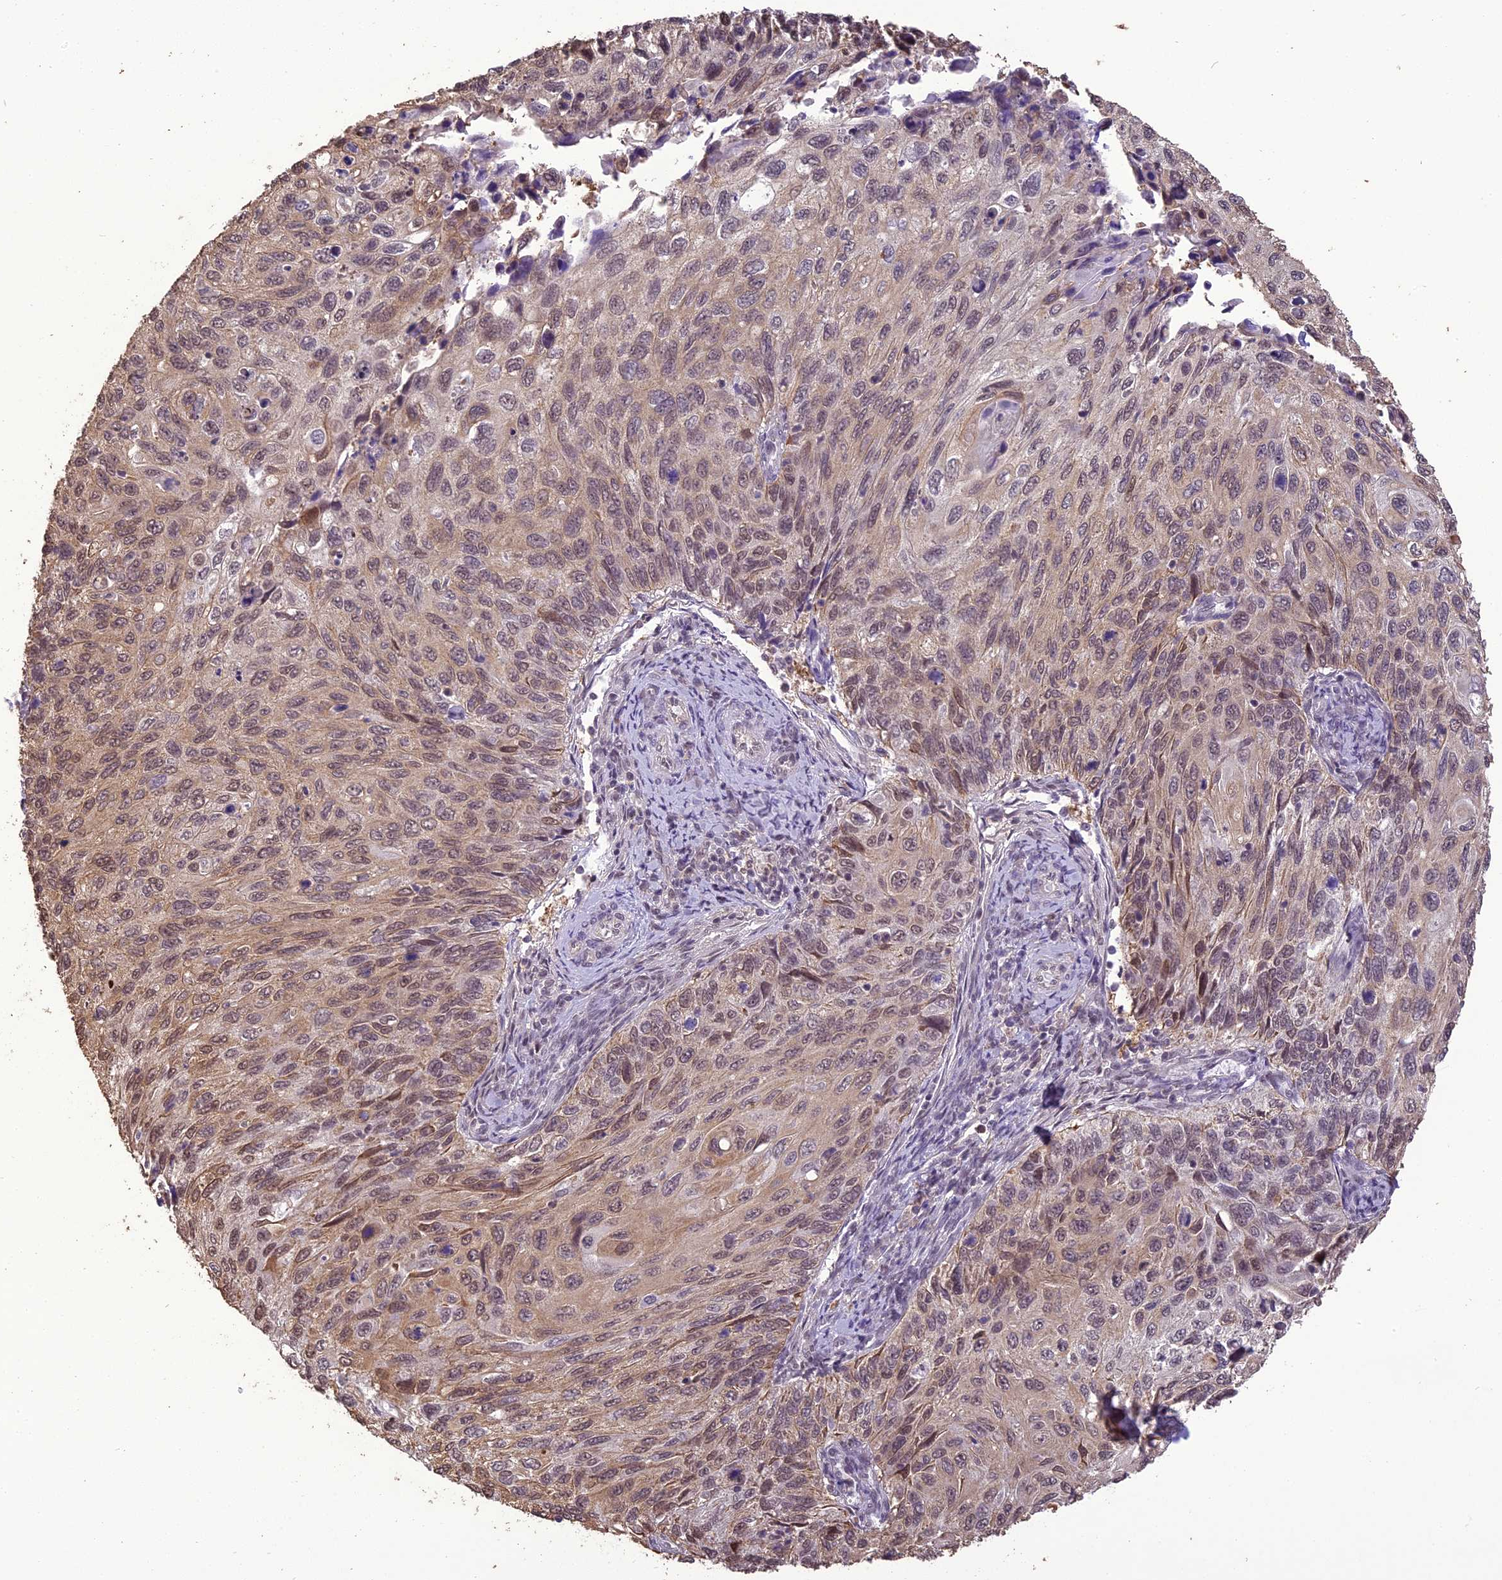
{"staining": {"intensity": "moderate", "quantity": ">75%", "location": "nuclear"}, "tissue": "cervical cancer", "cell_type": "Tumor cells", "image_type": "cancer", "snomed": [{"axis": "morphology", "description": "Squamous cell carcinoma, NOS"}, {"axis": "topography", "description": "Cervix"}], "caption": "Human cervical cancer (squamous cell carcinoma) stained with a brown dye demonstrates moderate nuclear positive staining in approximately >75% of tumor cells.", "gene": "TIGD7", "patient": {"sex": "female", "age": 70}}